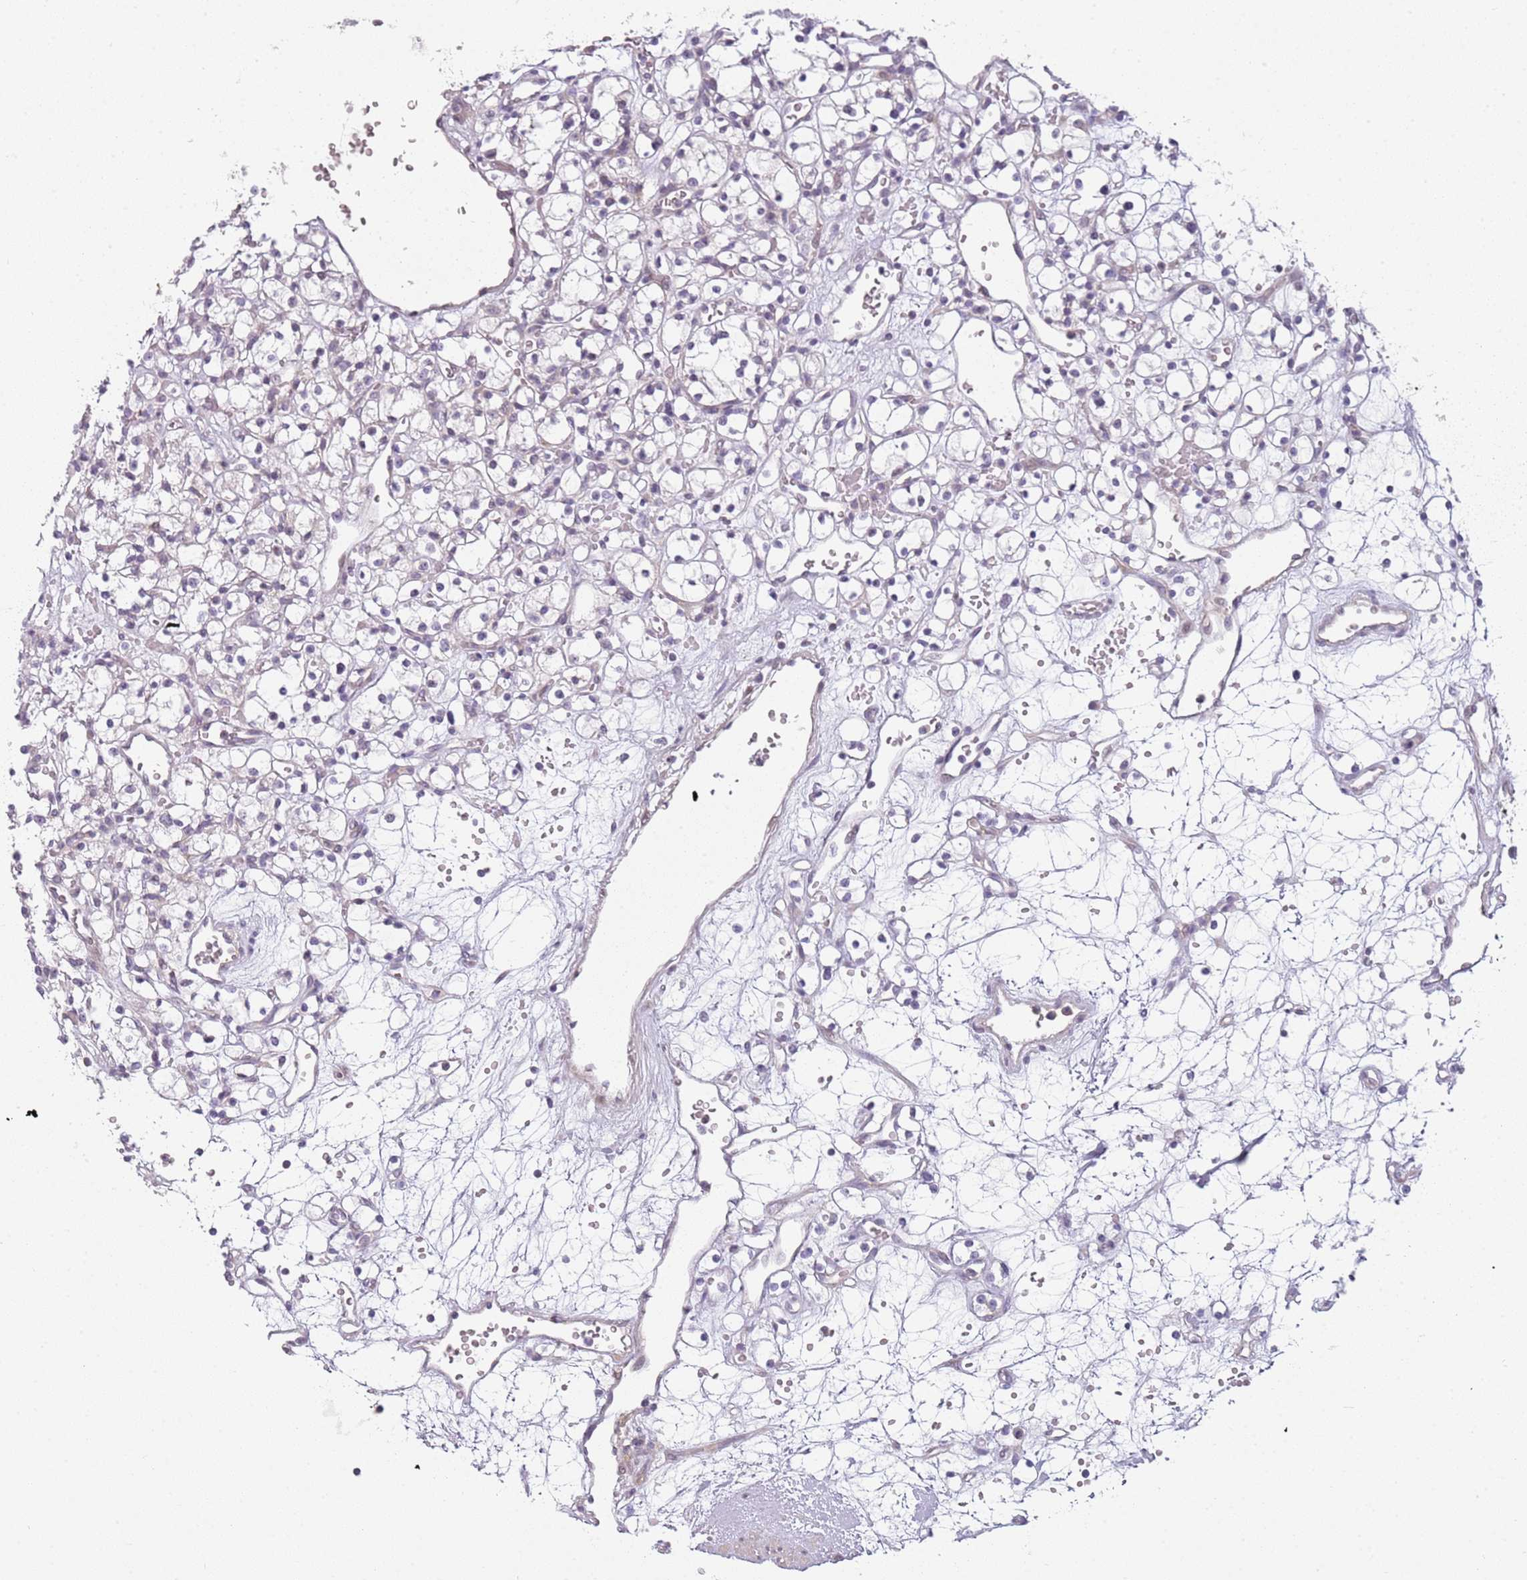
{"staining": {"intensity": "negative", "quantity": "none", "location": "none"}, "tissue": "renal cancer", "cell_type": "Tumor cells", "image_type": "cancer", "snomed": [{"axis": "morphology", "description": "Adenocarcinoma, NOS"}, {"axis": "topography", "description": "Kidney"}], "caption": "Immunohistochemical staining of renal cancer demonstrates no significant expression in tumor cells.", "gene": "DEFB116", "patient": {"sex": "female", "age": 59}}